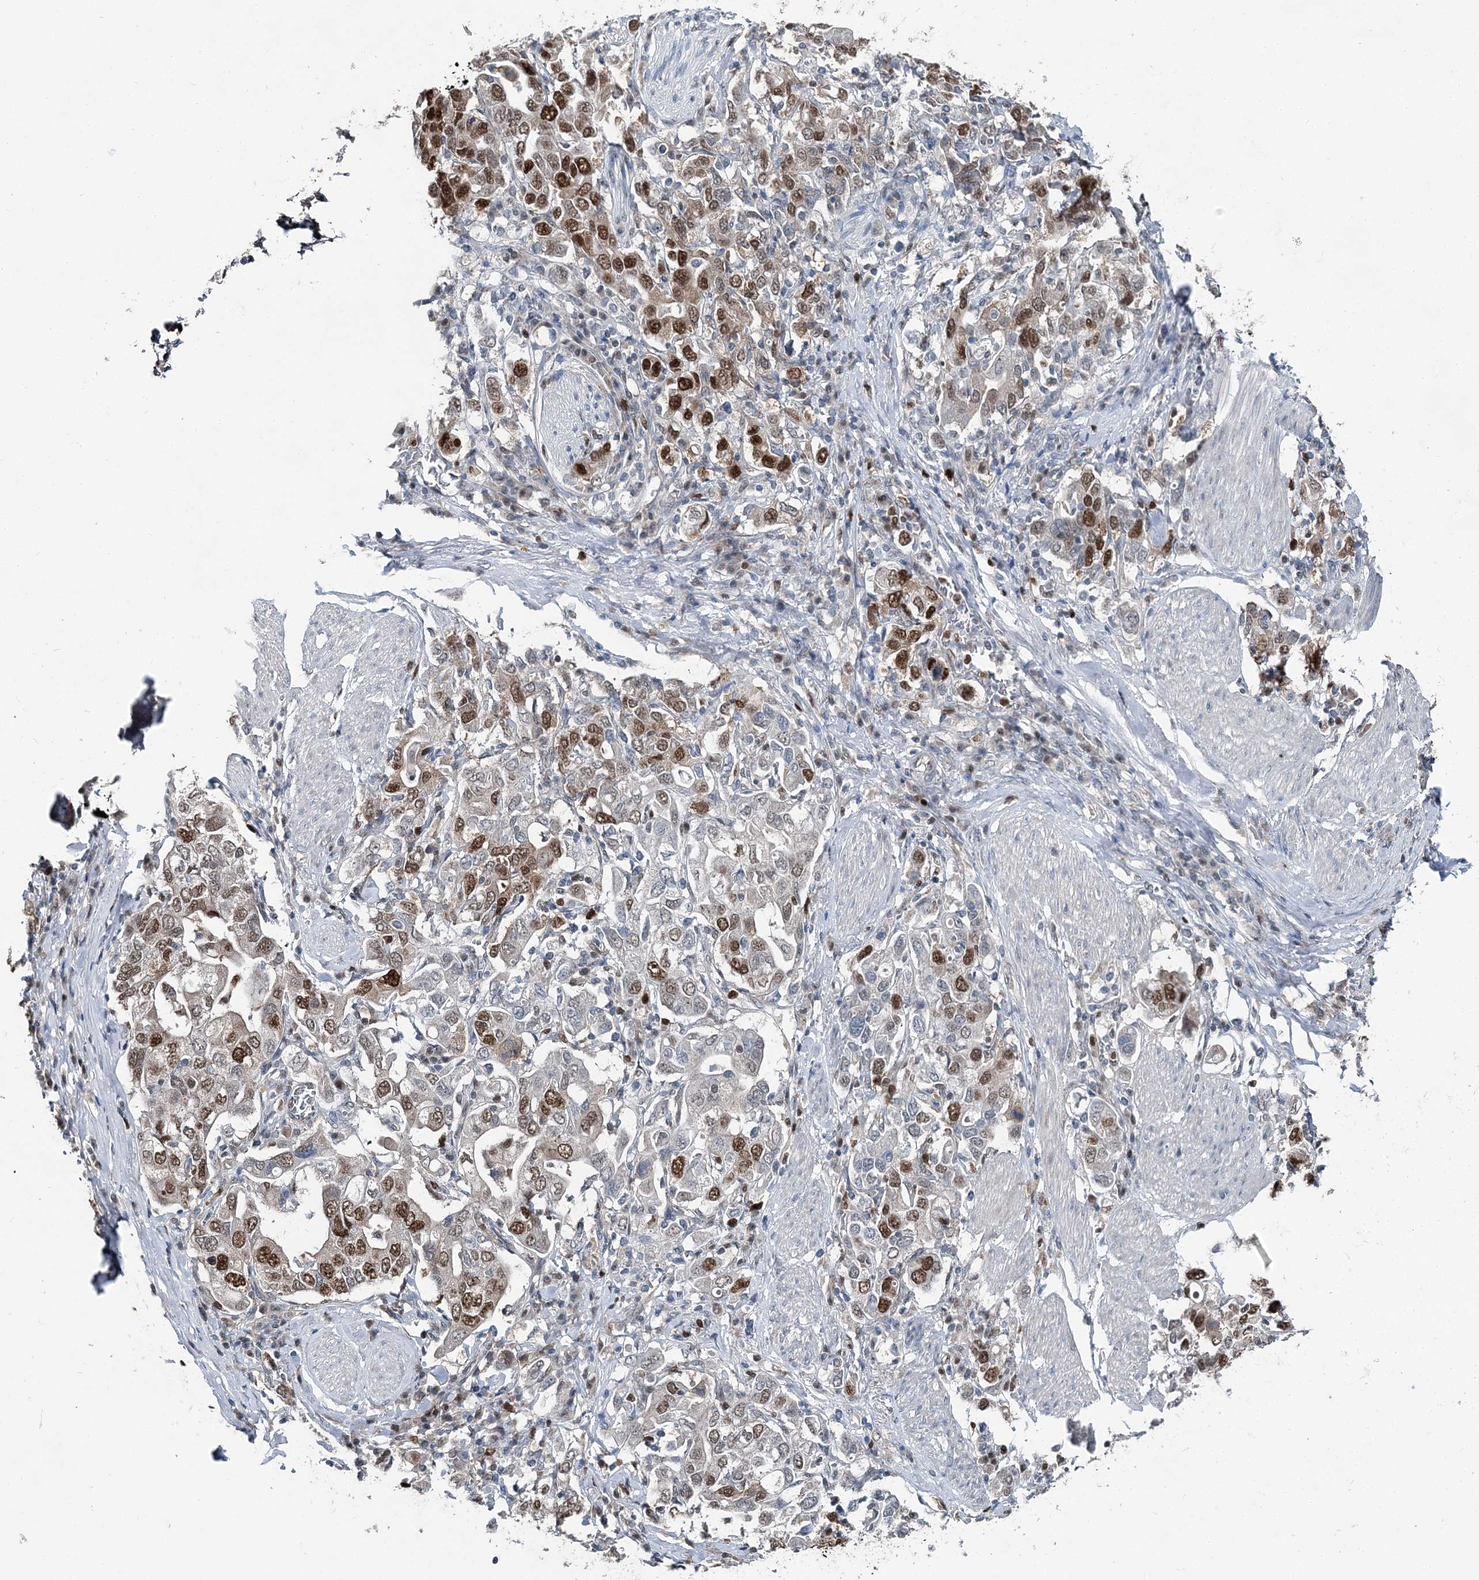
{"staining": {"intensity": "strong", "quantity": "25%-75%", "location": "nuclear"}, "tissue": "stomach cancer", "cell_type": "Tumor cells", "image_type": "cancer", "snomed": [{"axis": "morphology", "description": "Adenocarcinoma, NOS"}, {"axis": "topography", "description": "Stomach, upper"}], "caption": "Tumor cells reveal high levels of strong nuclear positivity in approximately 25%-75% of cells in human stomach cancer (adenocarcinoma). Nuclei are stained in blue.", "gene": "HAT1", "patient": {"sex": "male", "age": 62}}